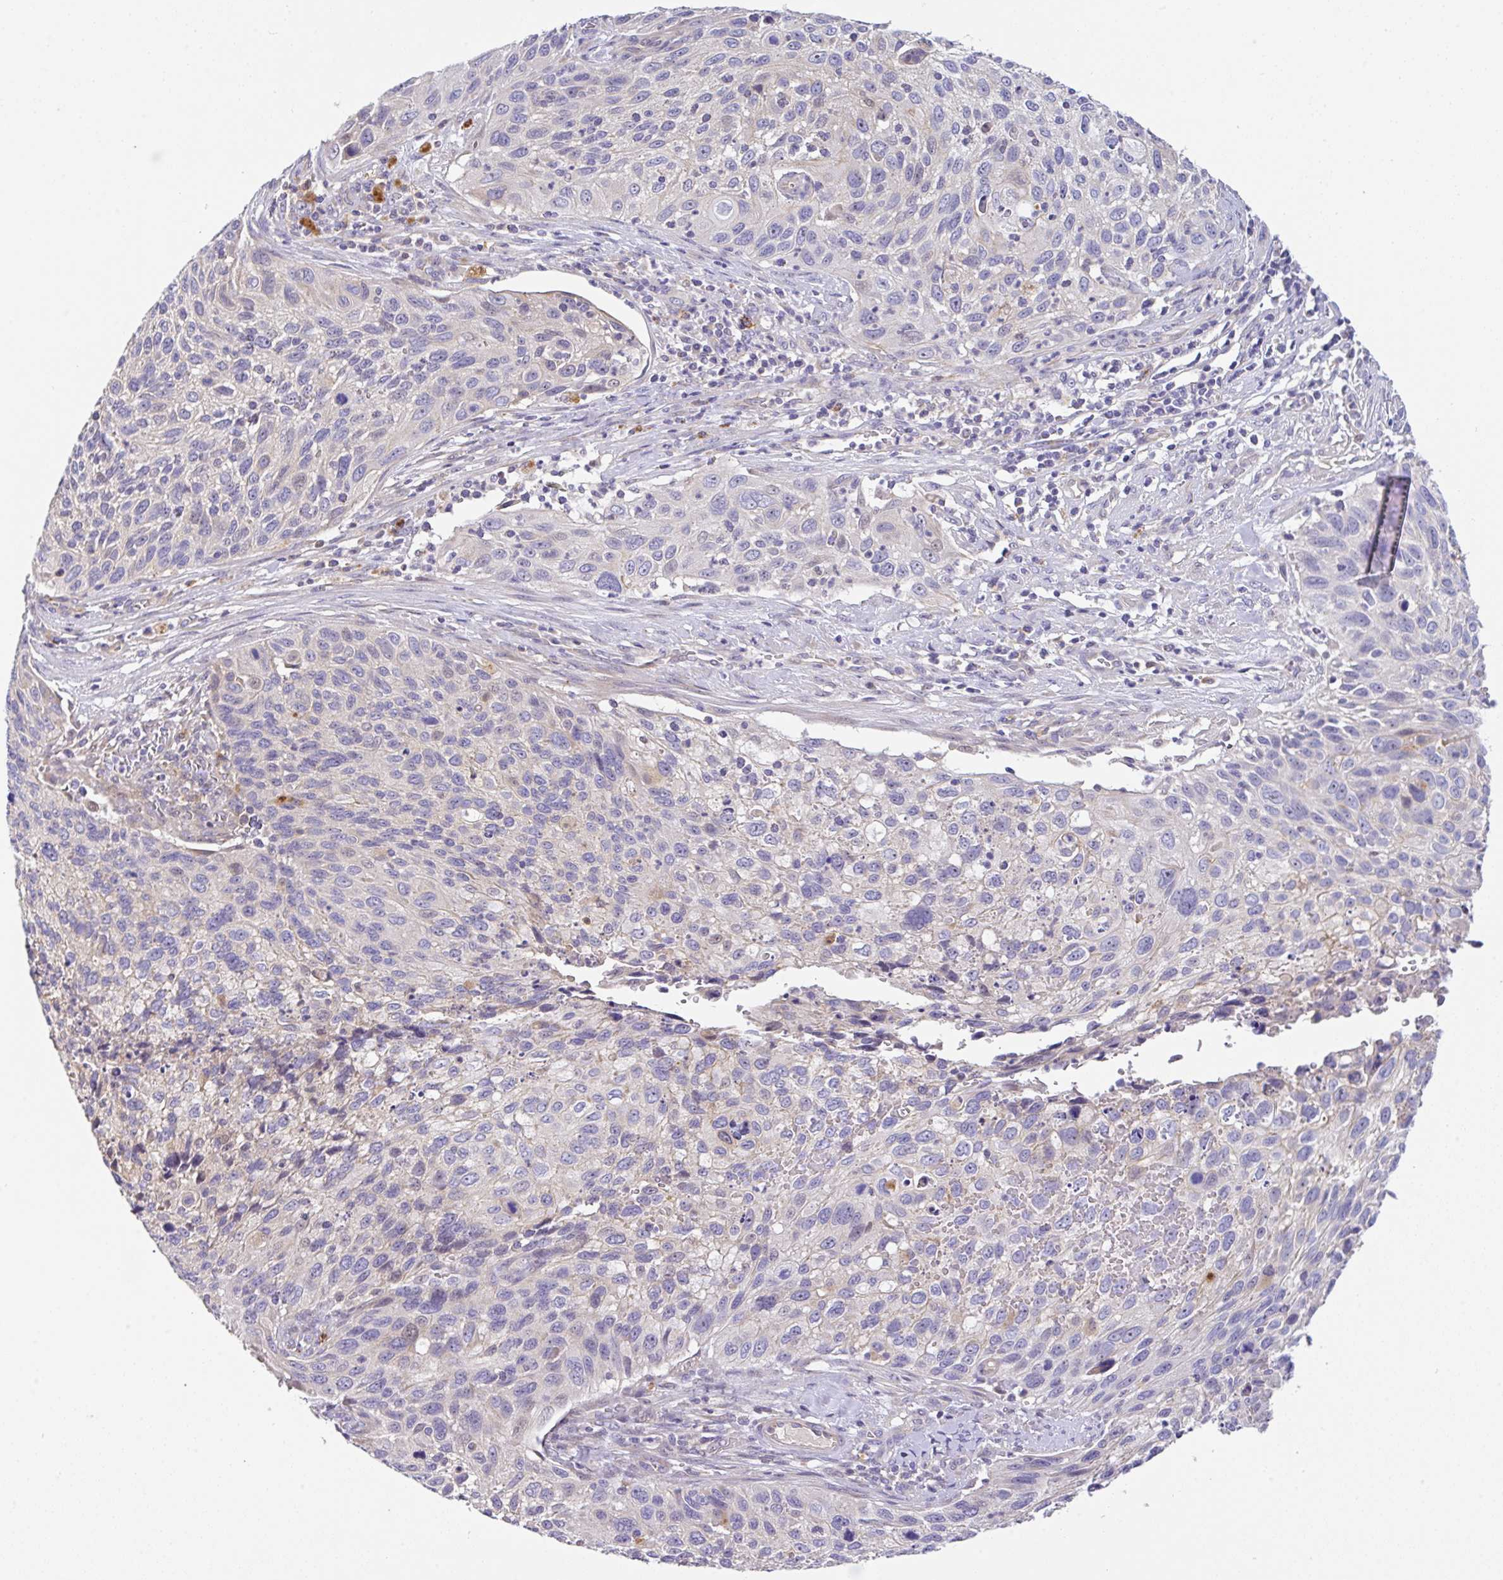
{"staining": {"intensity": "negative", "quantity": "none", "location": "none"}, "tissue": "cervical cancer", "cell_type": "Tumor cells", "image_type": "cancer", "snomed": [{"axis": "morphology", "description": "Squamous cell carcinoma, NOS"}, {"axis": "topography", "description": "Cervix"}], "caption": "The immunohistochemistry (IHC) image has no significant positivity in tumor cells of cervical squamous cell carcinoma tissue.", "gene": "EPN3", "patient": {"sex": "female", "age": 70}}